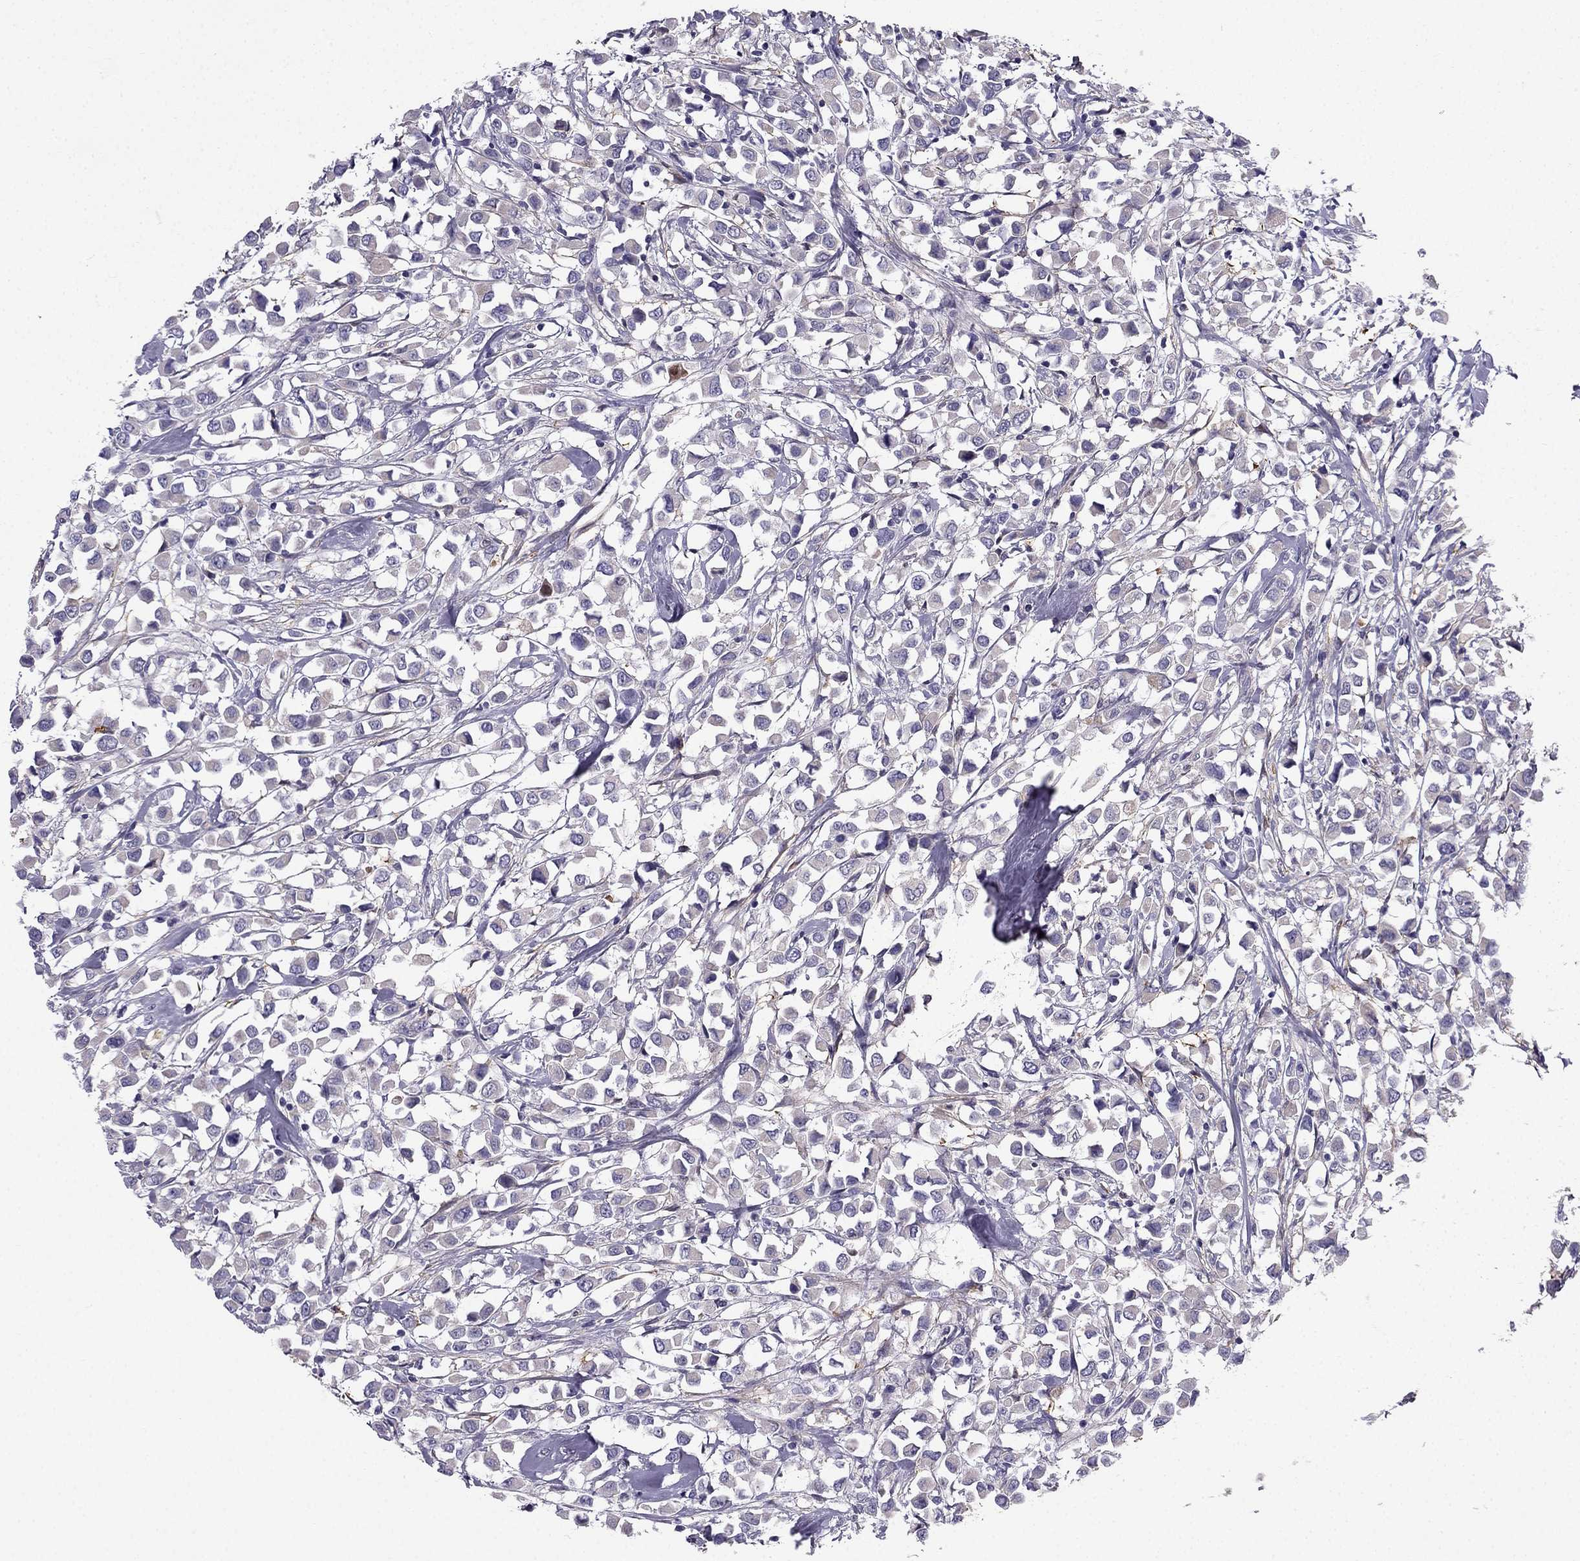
{"staining": {"intensity": "negative", "quantity": "none", "location": "none"}, "tissue": "breast cancer", "cell_type": "Tumor cells", "image_type": "cancer", "snomed": [{"axis": "morphology", "description": "Duct carcinoma"}, {"axis": "topography", "description": "Breast"}], "caption": "Photomicrograph shows no protein expression in tumor cells of breast cancer (intraductal carcinoma) tissue.", "gene": "SYT5", "patient": {"sex": "female", "age": 61}}